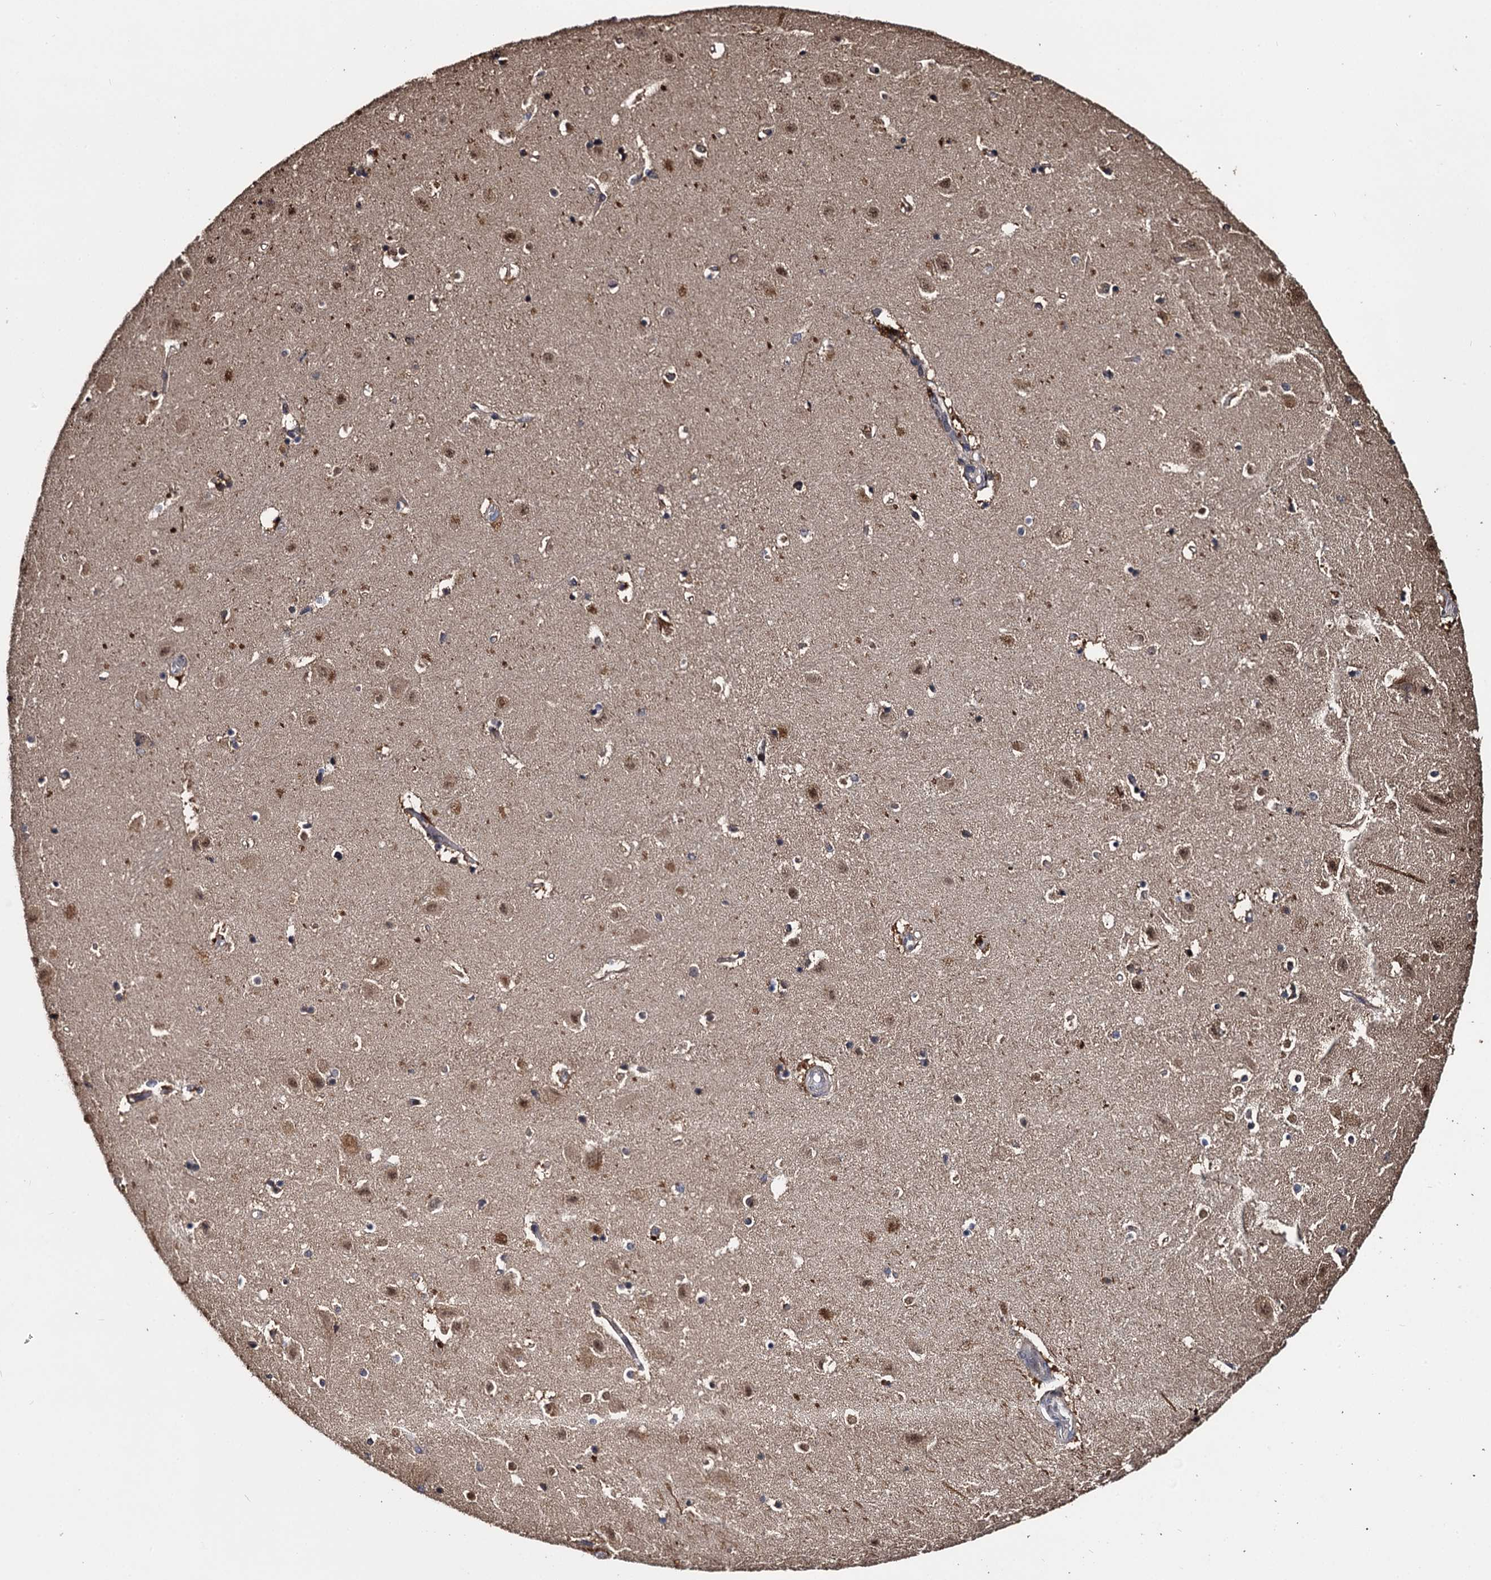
{"staining": {"intensity": "moderate", "quantity": "<25%", "location": "nuclear"}, "tissue": "hippocampus", "cell_type": "Glial cells", "image_type": "normal", "snomed": [{"axis": "morphology", "description": "Normal tissue, NOS"}, {"axis": "topography", "description": "Hippocampus"}], "caption": "The histopathology image displays staining of benign hippocampus, revealing moderate nuclear protein staining (brown color) within glial cells.", "gene": "SLC46A3", "patient": {"sex": "female", "age": 52}}